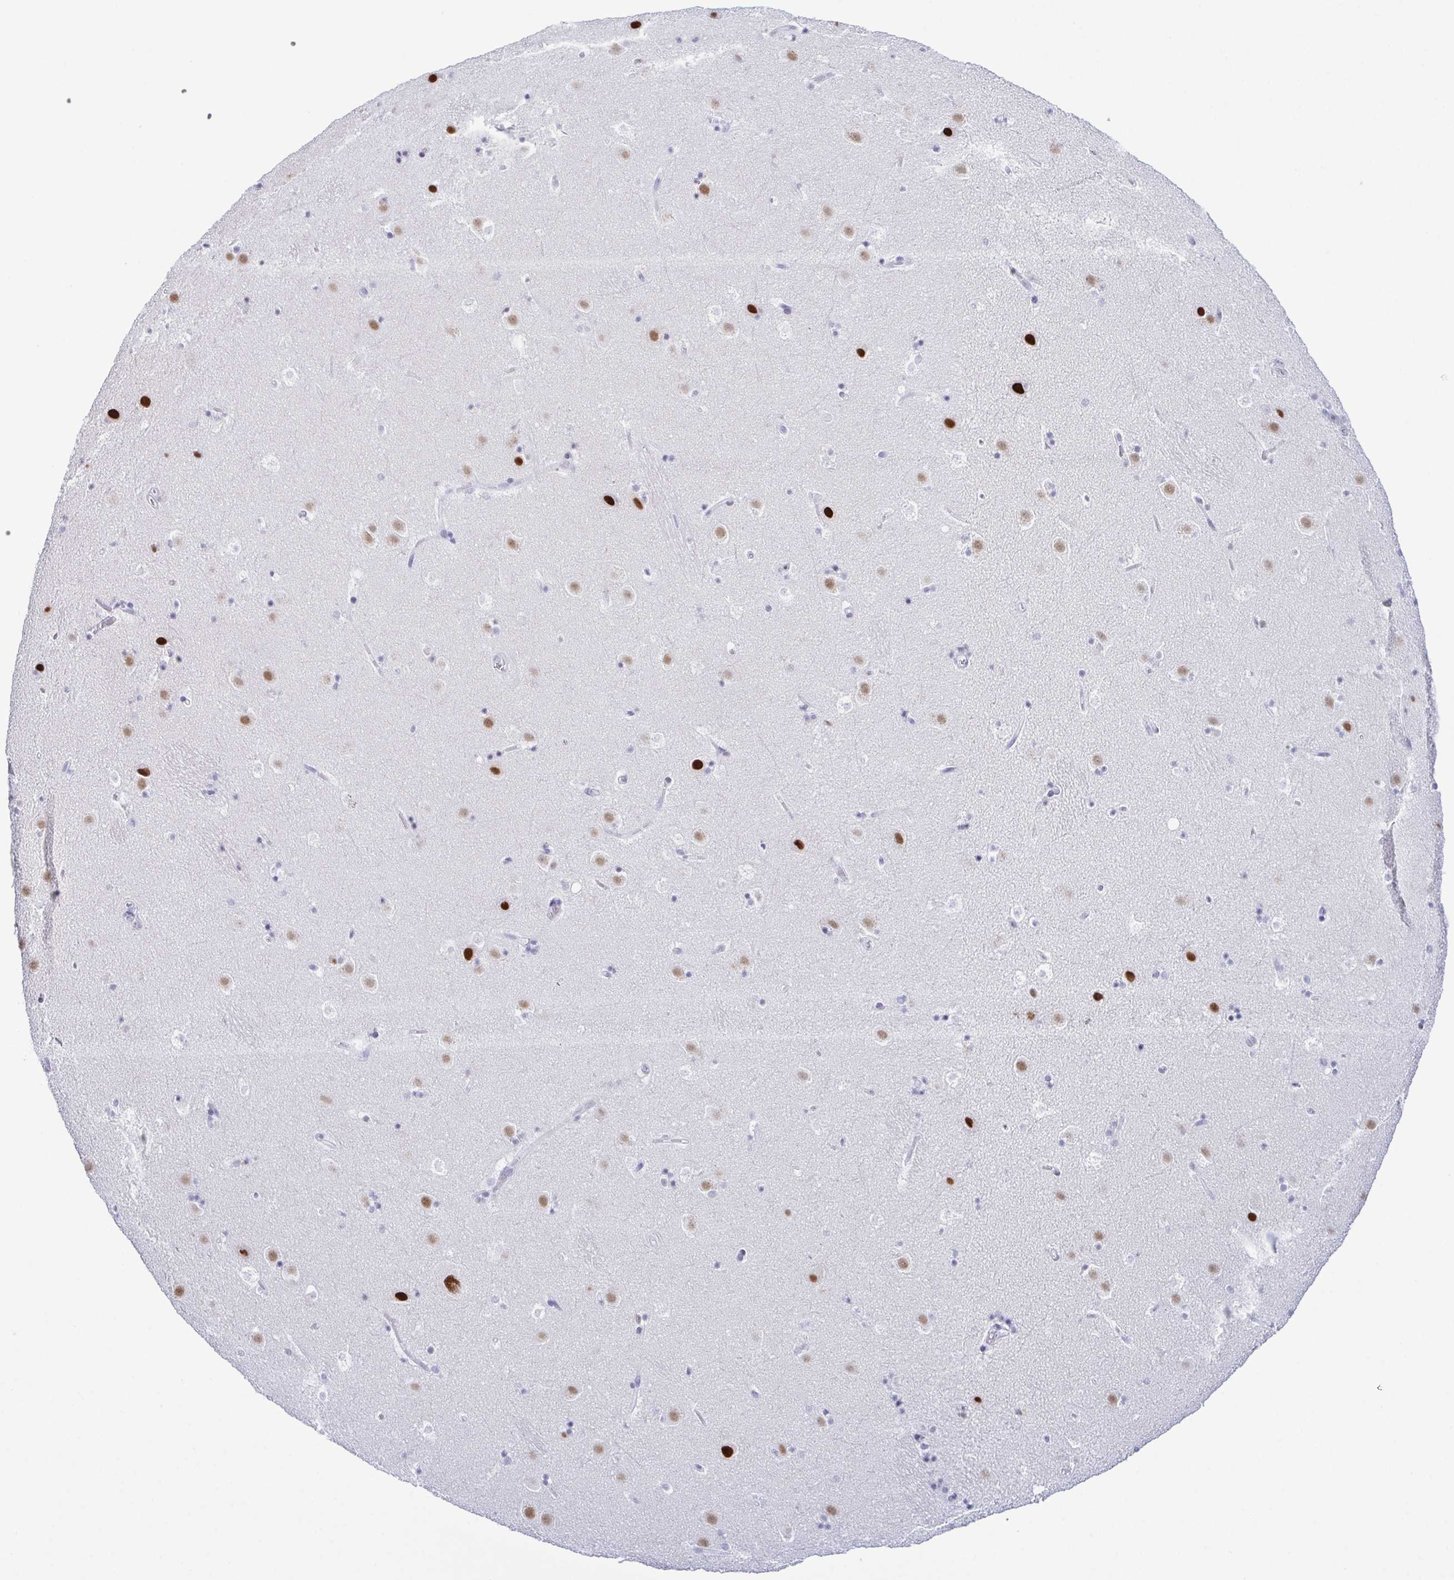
{"staining": {"intensity": "negative", "quantity": "none", "location": "none"}, "tissue": "caudate", "cell_type": "Glial cells", "image_type": "normal", "snomed": [{"axis": "morphology", "description": "Normal tissue, NOS"}, {"axis": "topography", "description": "Lateral ventricle wall"}], "caption": "This is a histopathology image of immunohistochemistry (IHC) staining of benign caudate, which shows no staining in glial cells. The staining is performed using DAB brown chromogen with nuclei counter-stained in using hematoxylin.", "gene": "SUGP2", "patient": {"sex": "male", "age": 37}}